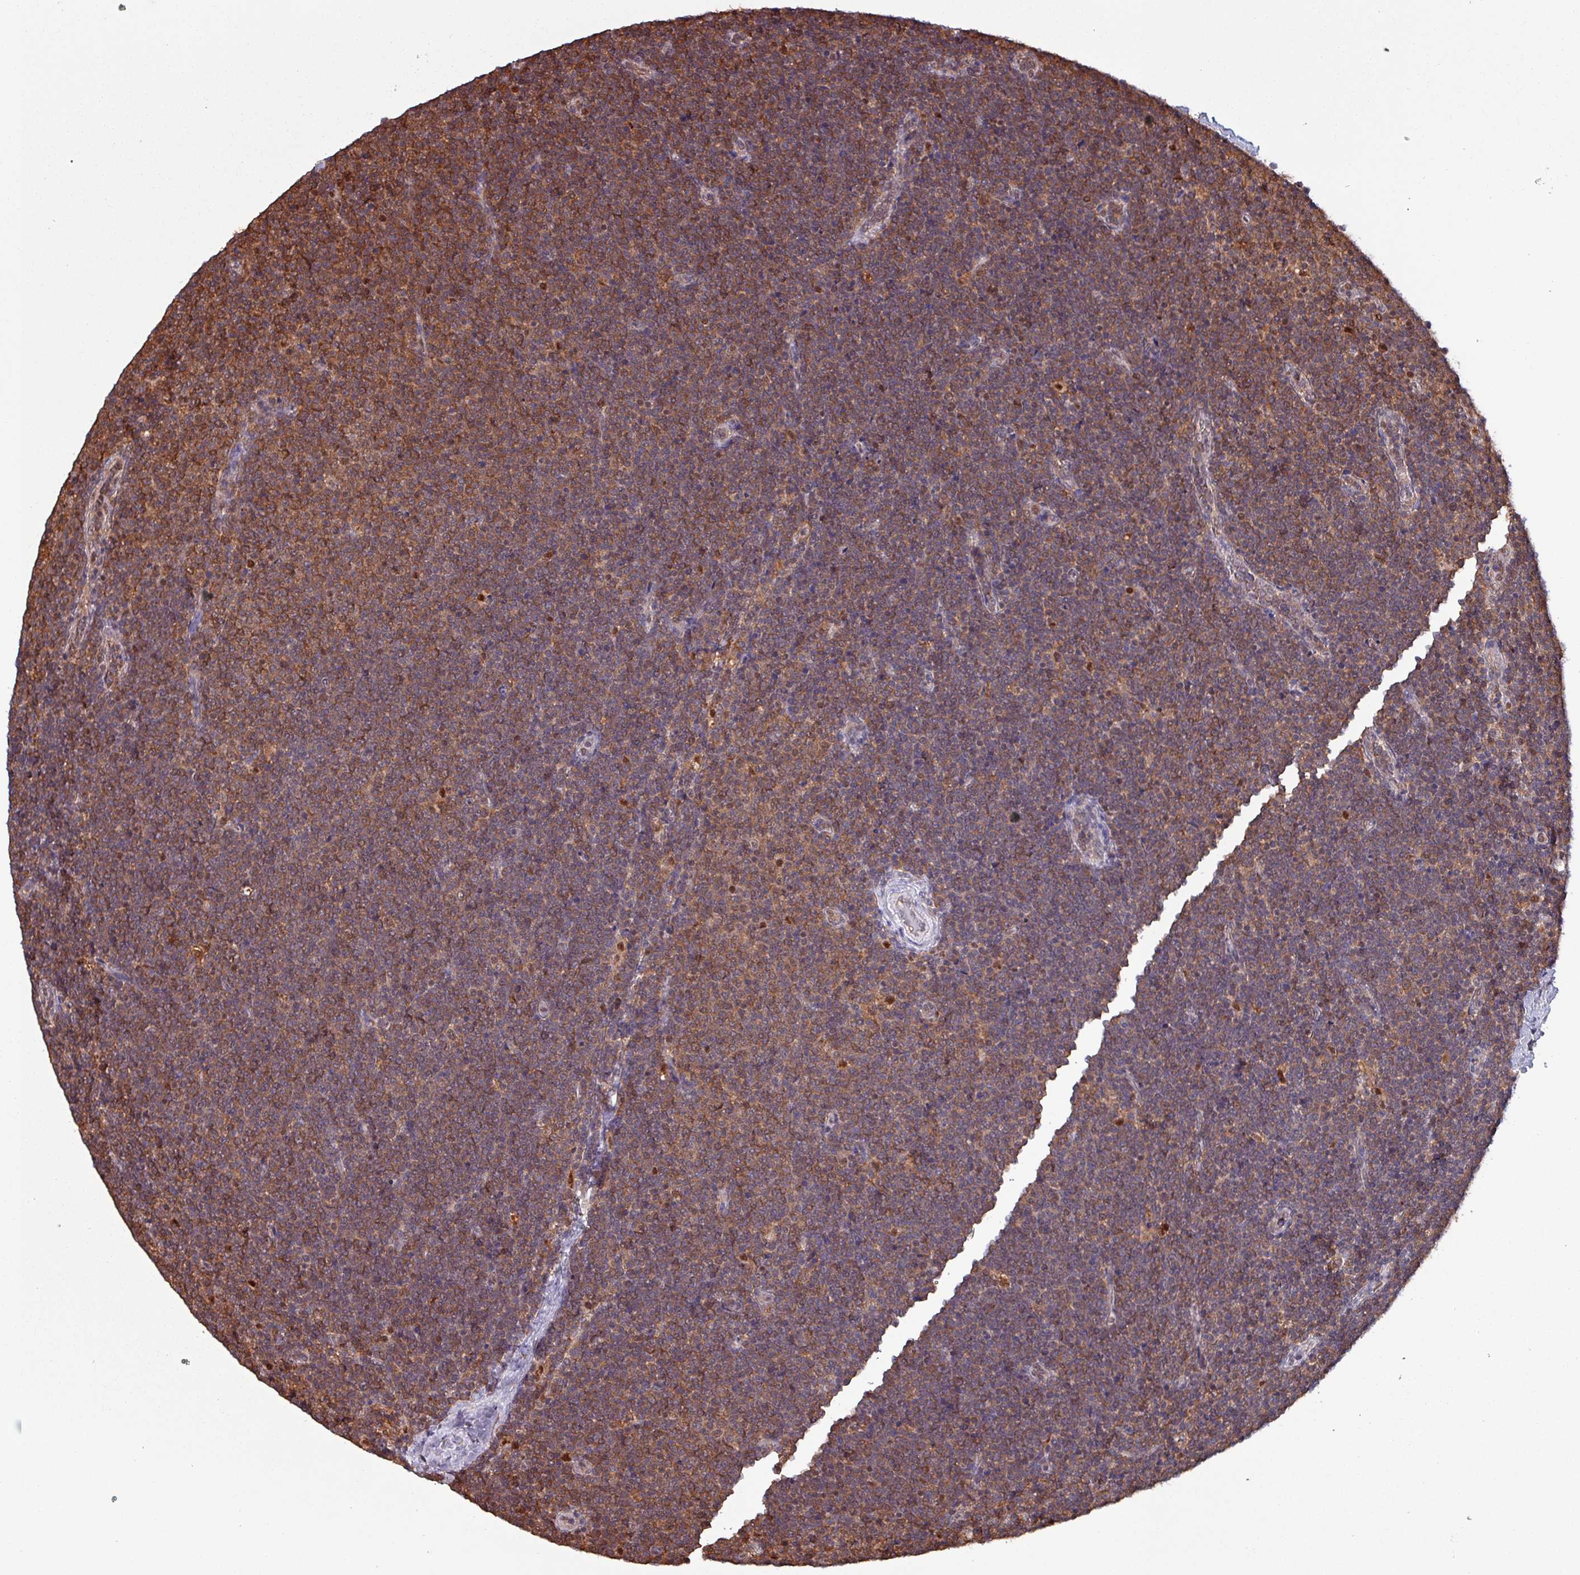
{"staining": {"intensity": "moderate", "quantity": ">75%", "location": "cytoplasmic/membranous"}, "tissue": "lymphoma", "cell_type": "Tumor cells", "image_type": "cancer", "snomed": [{"axis": "morphology", "description": "Malignant lymphoma, non-Hodgkin's type, Low grade"}, {"axis": "topography", "description": "Lymph node"}], "caption": "A medium amount of moderate cytoplasmic/membranous staining is appreciated in approximately >75% of tumor cells in lymphoma tissue.", "gene": "PSMB8", "patient": {"sex": "male", "age": 48}}